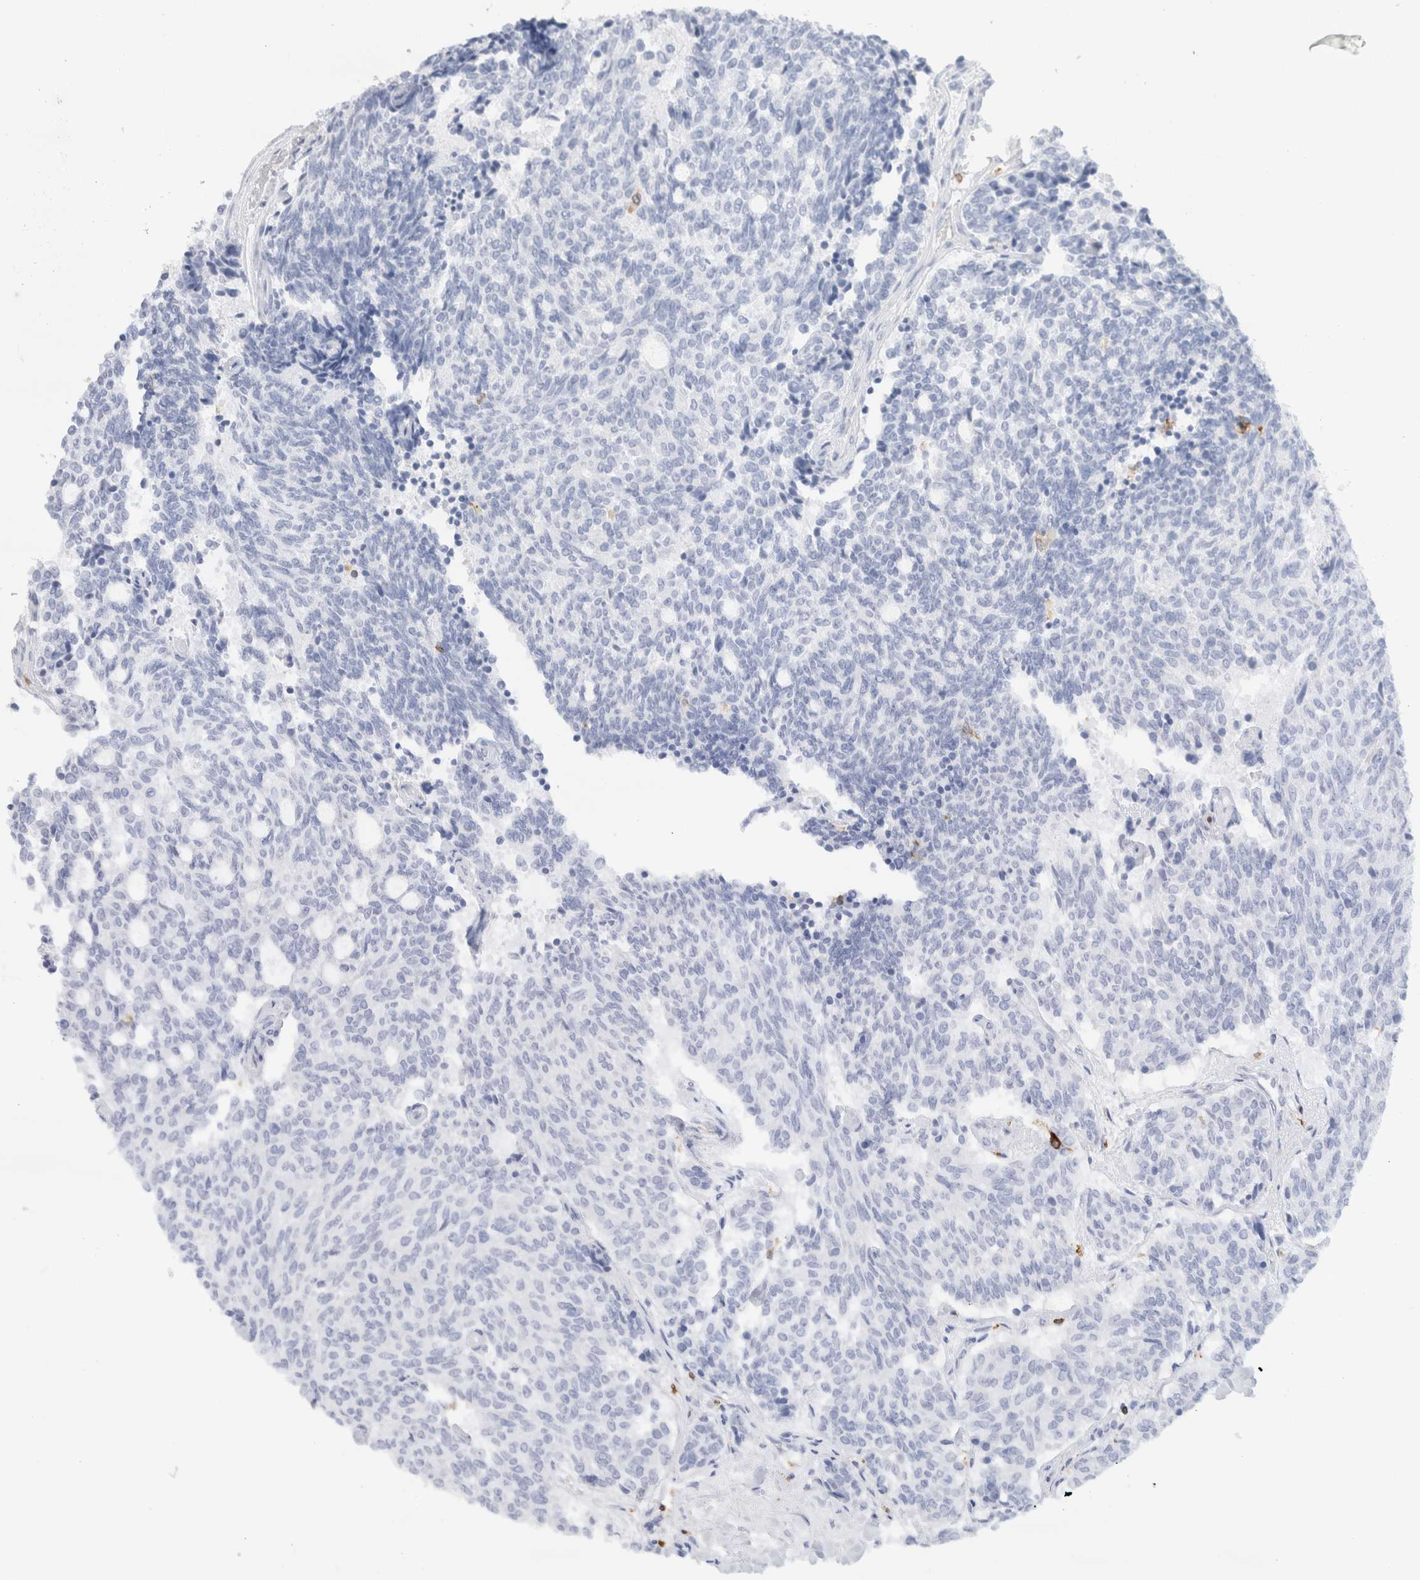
{"staining": {"intensity": "negative", "quantity": "none", "location": "none"}, "tissue": "carcinoid", "cell_type": "Tumor cells", "image_type": "cancer", "snomed": [{"axis": "morphology", "description": "Carcinoid, malignant, NOS"}, {"axis": "topography", "description": "Pancreas"}], "caption": "IHC of carcinoid (malignant) demonstrates no expression in tumor cells.", "gene": "ALOX5AP", "patient": {"sex": "female", "age": 54}}